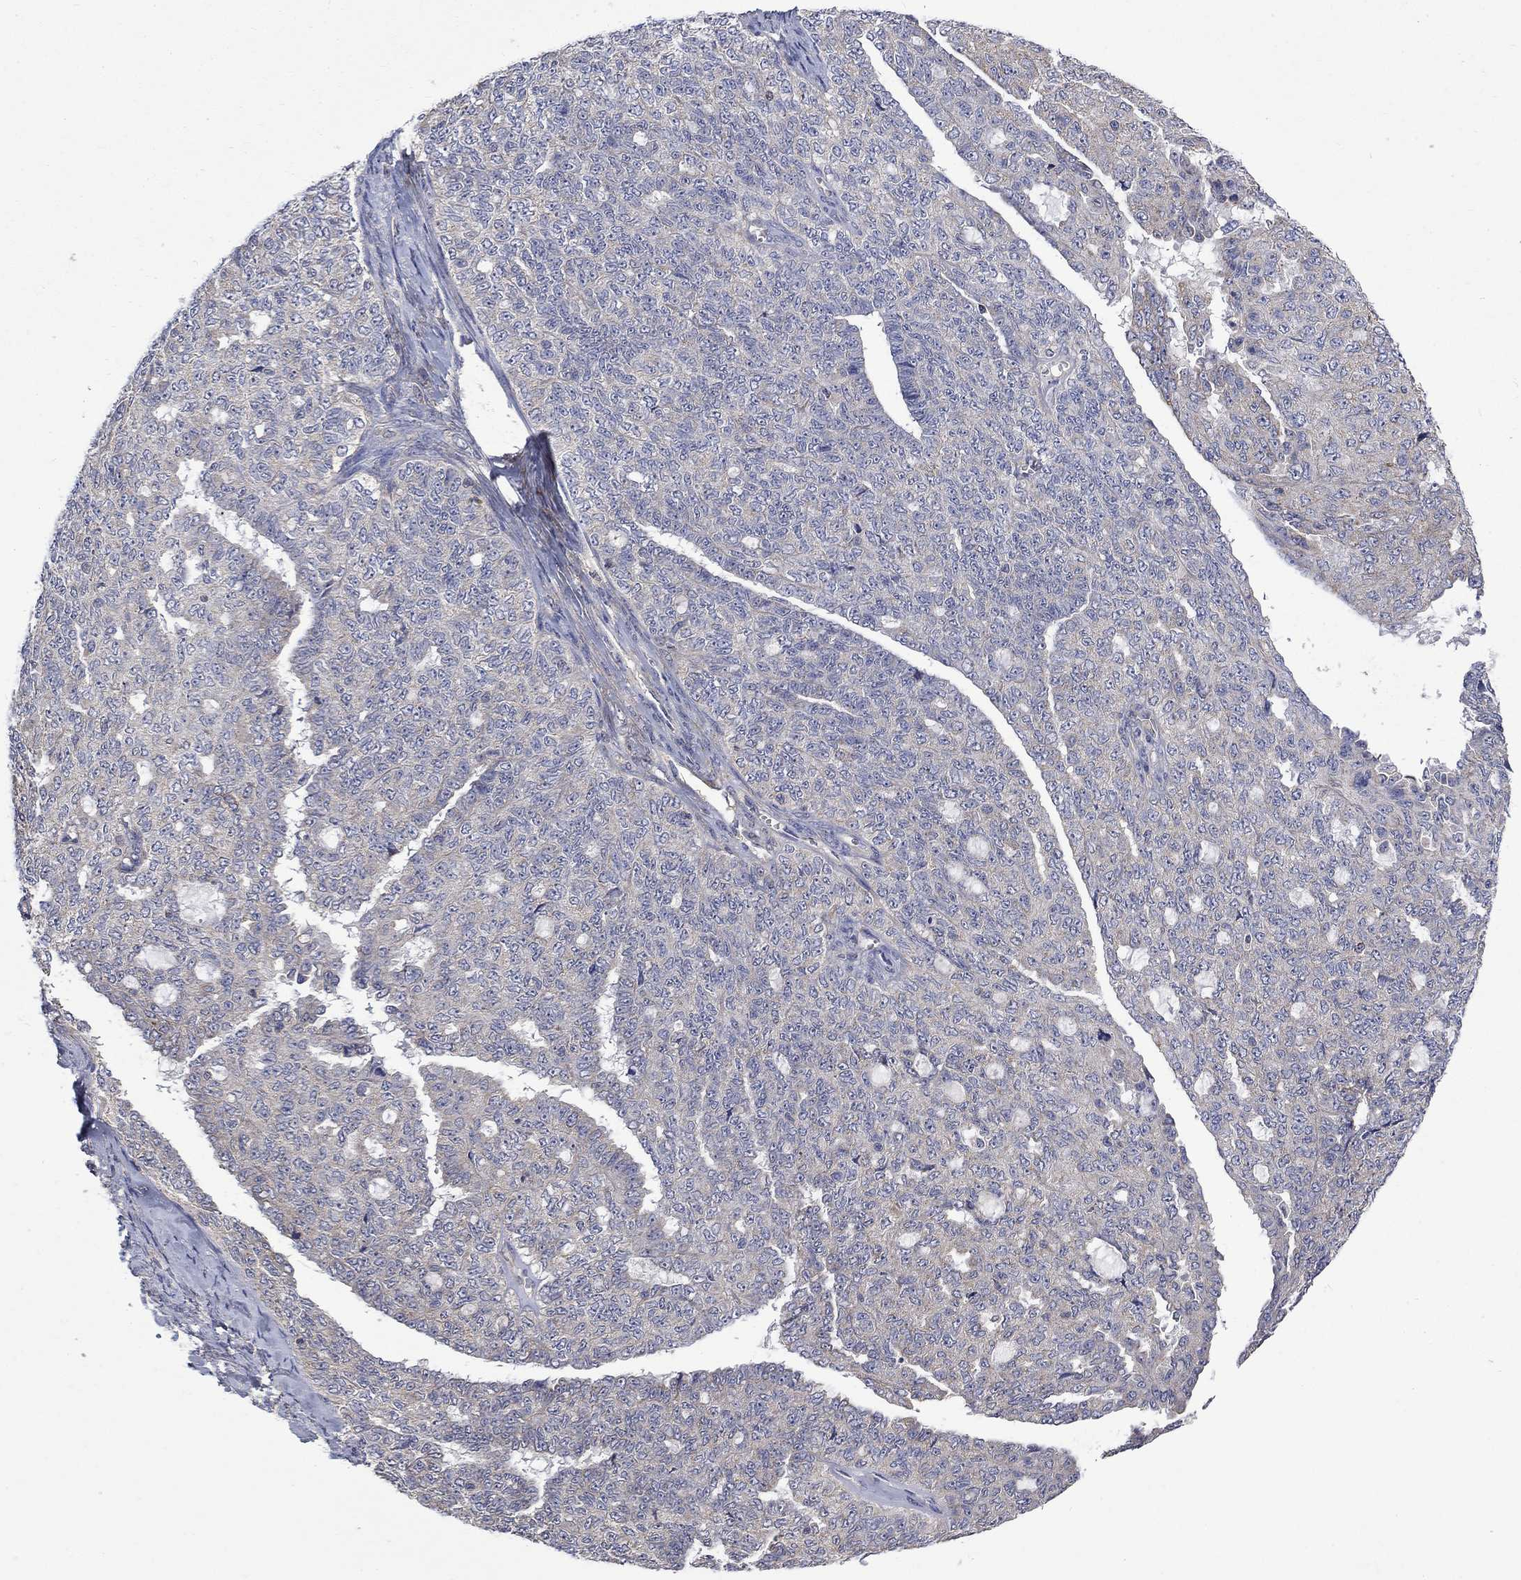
{"staining": {"intensity": "negative", "quantity": "none", "location": "none"}, "tissue": "ovarian cancer", "cell_type": "Tumor cells", "image_type": "cancer", "snomed": [{"axis": "morphology", "description": "Cystadenocarcinoma, serous, NOS"}, {"axis": "topography", "description": "Ovary"}], "caption": "Immunohistochemistry (IHC) of ovarian cancer exhibits no positivity in tumor cells.", "gene": "HSPA12A", "patient": {"sex": "female", "age": 71}}